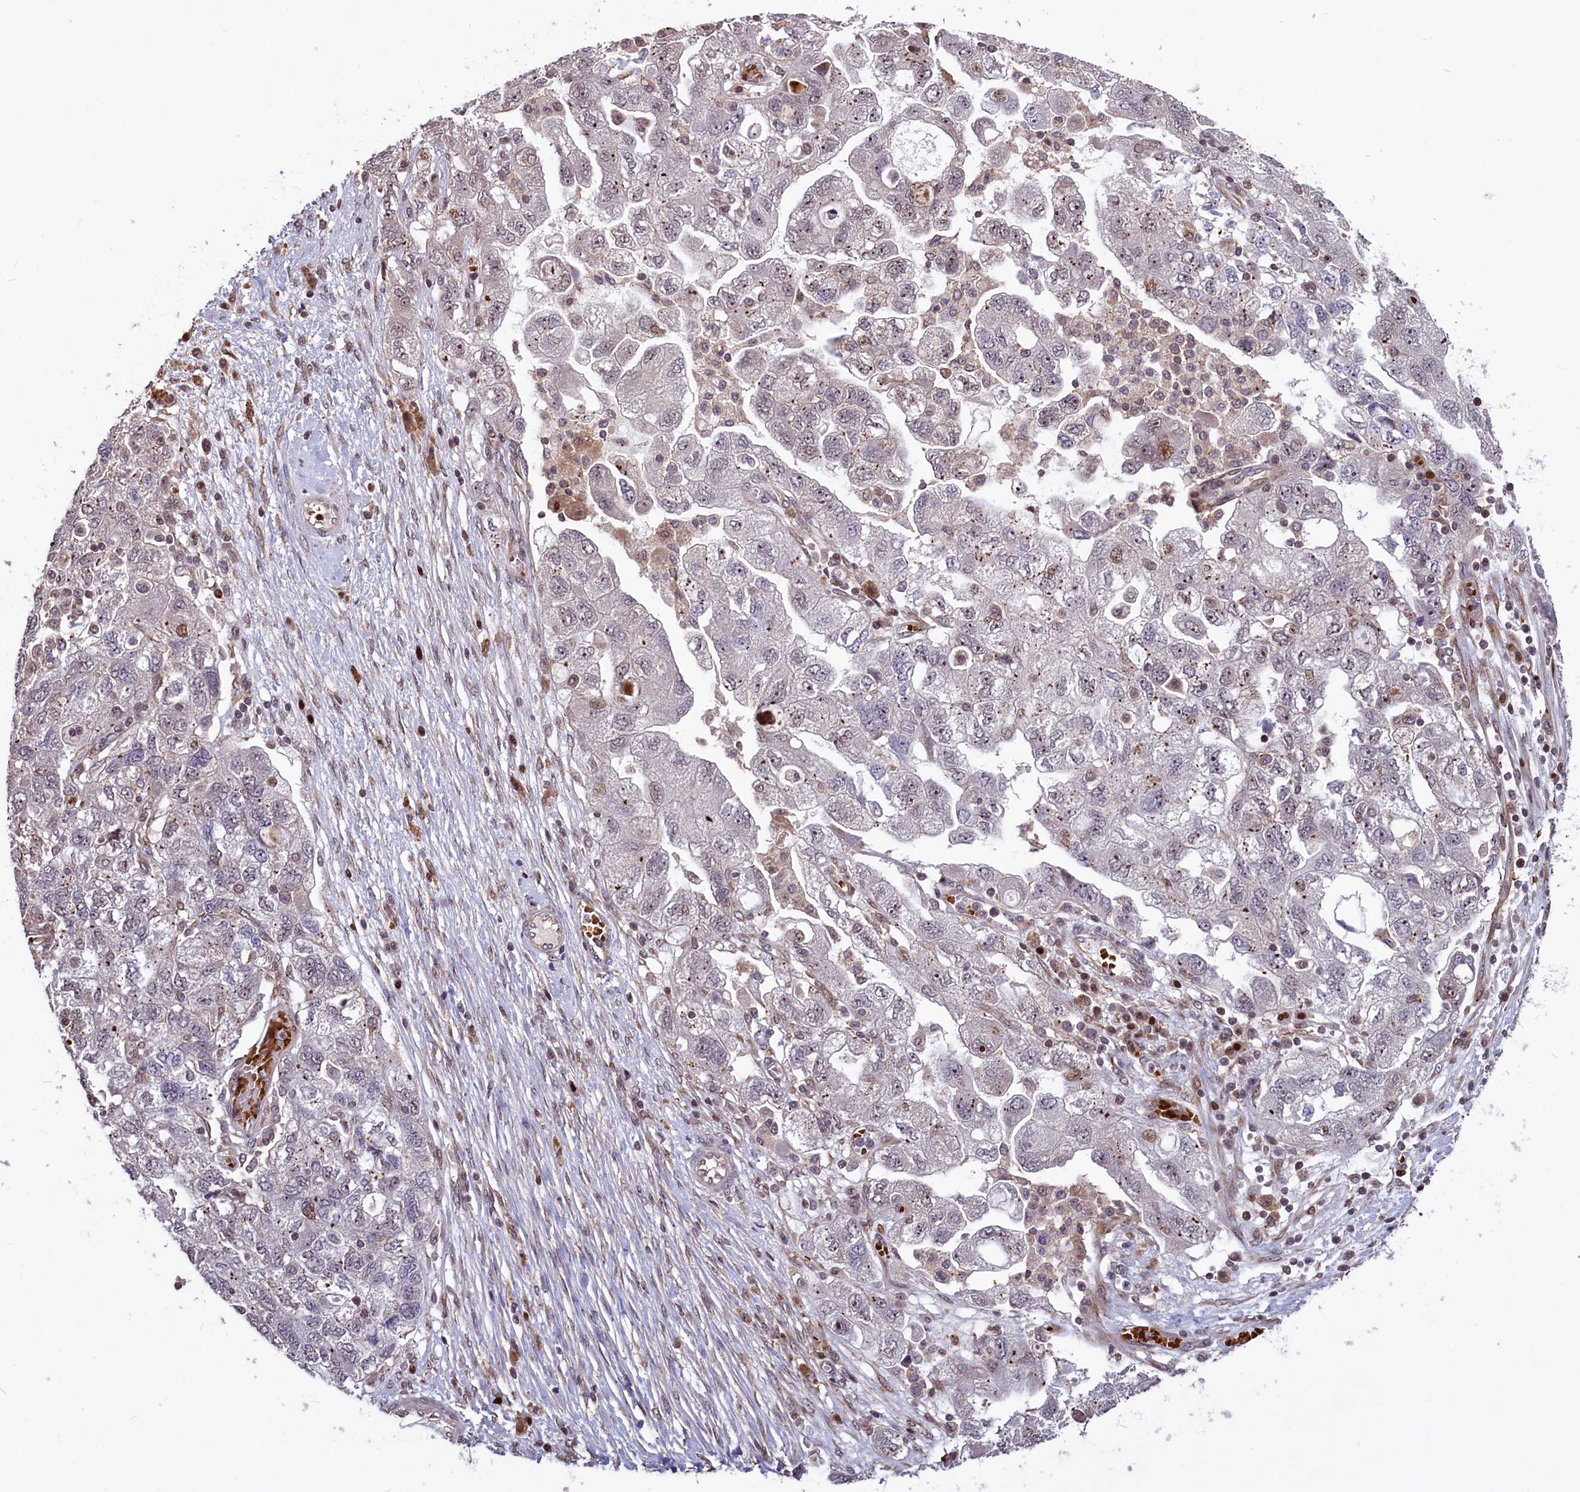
{"staining": {"intensity": "weak", "quantity": "<25%", "location": "nuclear"}, "tissue": "ovarian cancer", "cell_type": "Tumor cells", "image_type": "cancer", "snomed": [{"axis": "morphology", "description": "Carcinoma, NOS"}, {"axis": "morphology", "description": "Cystadenocarcinoma, serous, NOS"}, {"axis": "topography", "description": "Ovary"}], "caption": "IHC of ovarian cancer displays no positivity in tumor cells.", "gene": "SHFL", "patient": {"sex": "female", "age": 69}}